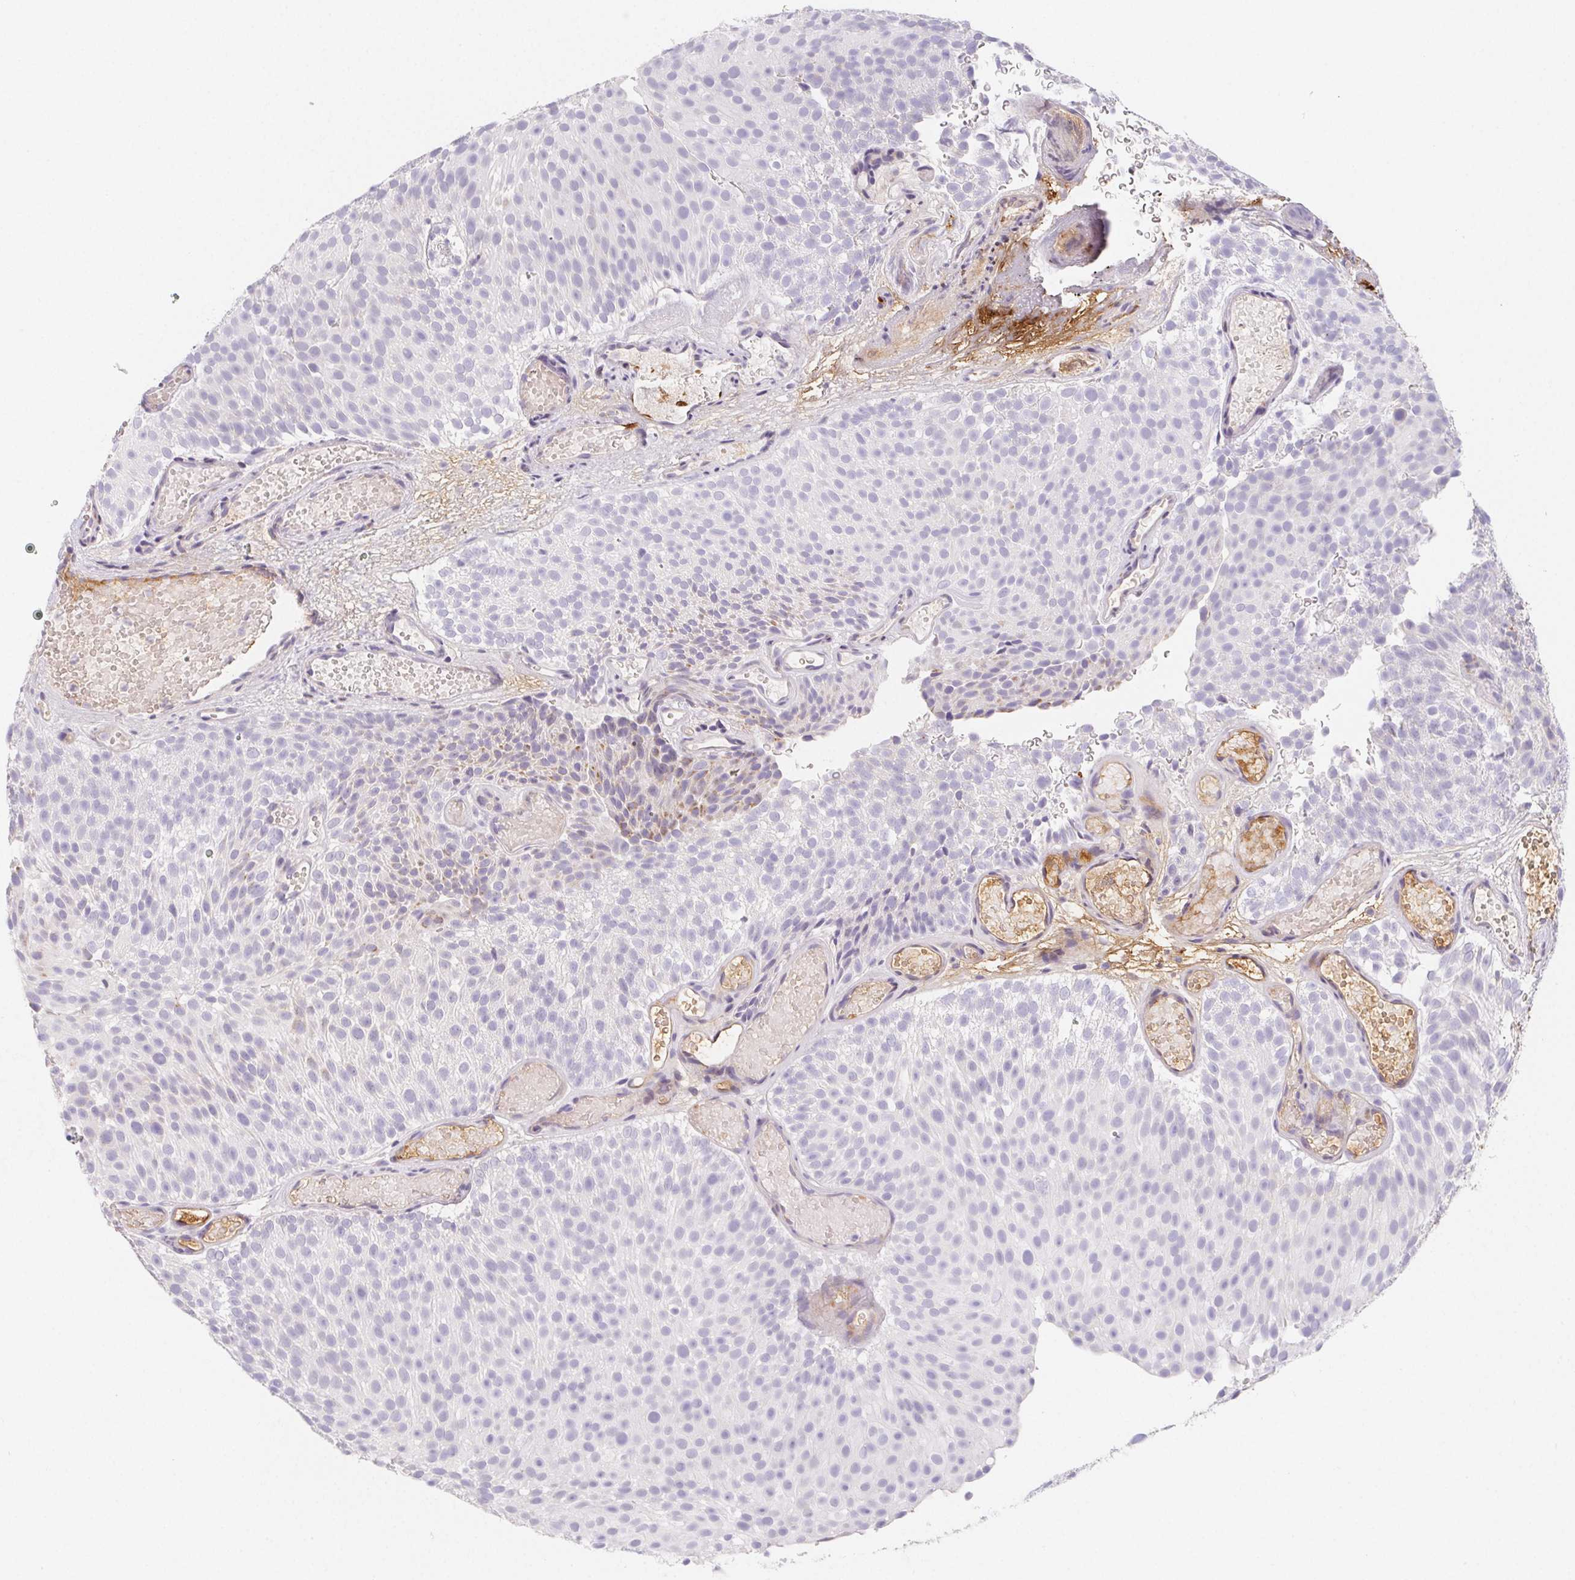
{"staining": {"intensity": "moderate", "quantity": "<25%", "location": "cytoplasmic/membranous"}, "tissue": "urothelial cancer", "cell_type": "Tumor cells", "image_type": "cancer", "snomed": [{"axis": "morphology", "description": "Urothelial carcinoma, Low grade"}, {"axis": "topography", "description": "Urinary bladder"}], "caption": "Tumor cells exhibit low levels of moderate cytoplasmic/membranous expression in approximately <25% of cells in urothelial cancer. (DAB (3,3'-diaminobenzidine) = brown stain, brightfield microscopy at high magnification).", "gene": "ITIH2", "patient": {"sex": "male", "age": 78}}